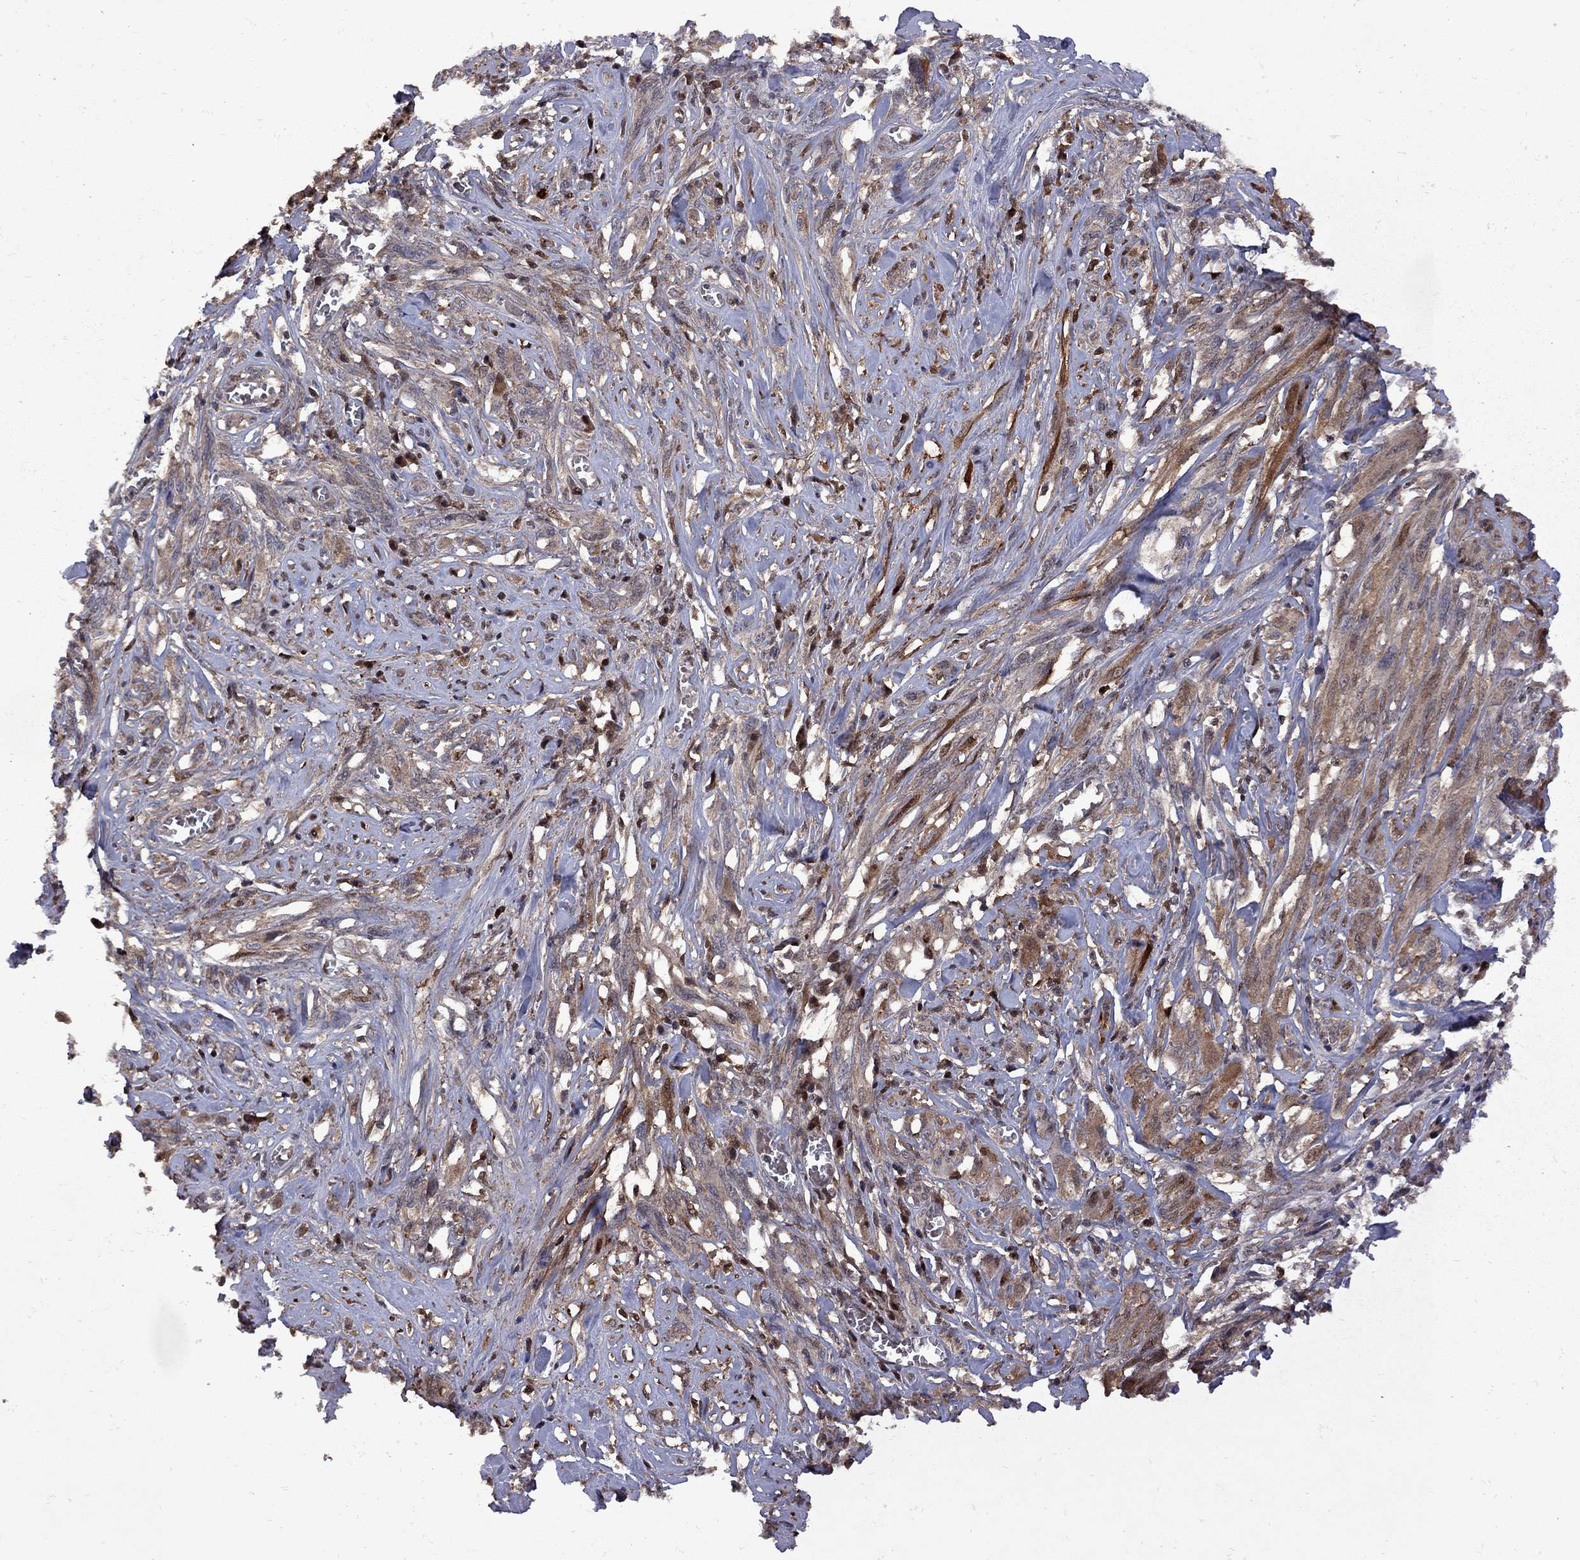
{"staining": {"intensity": "moderate", "quantity": "25%-75%", "location": "cytoplasmic/membranous"}, "tissue": "melanoma", "cell_type": "Tumor cells", "image_type": "cancer", "snomed": [{"axis": "morphology", "description": "Malignant melanoma, NOS"}, {"axis": "topography", "description": "Skin"}], "caption": "Immunohistochemistry (DAB) staining of human melanoma exhibits moderate cytoplasmic/membranous protein staining in about 25%-75% of tumor cells. (DAB = brown stain, brightfield microscopy at high magnification).", "gene": "IPP", "patient": {"sex": "female", "age": 91}}